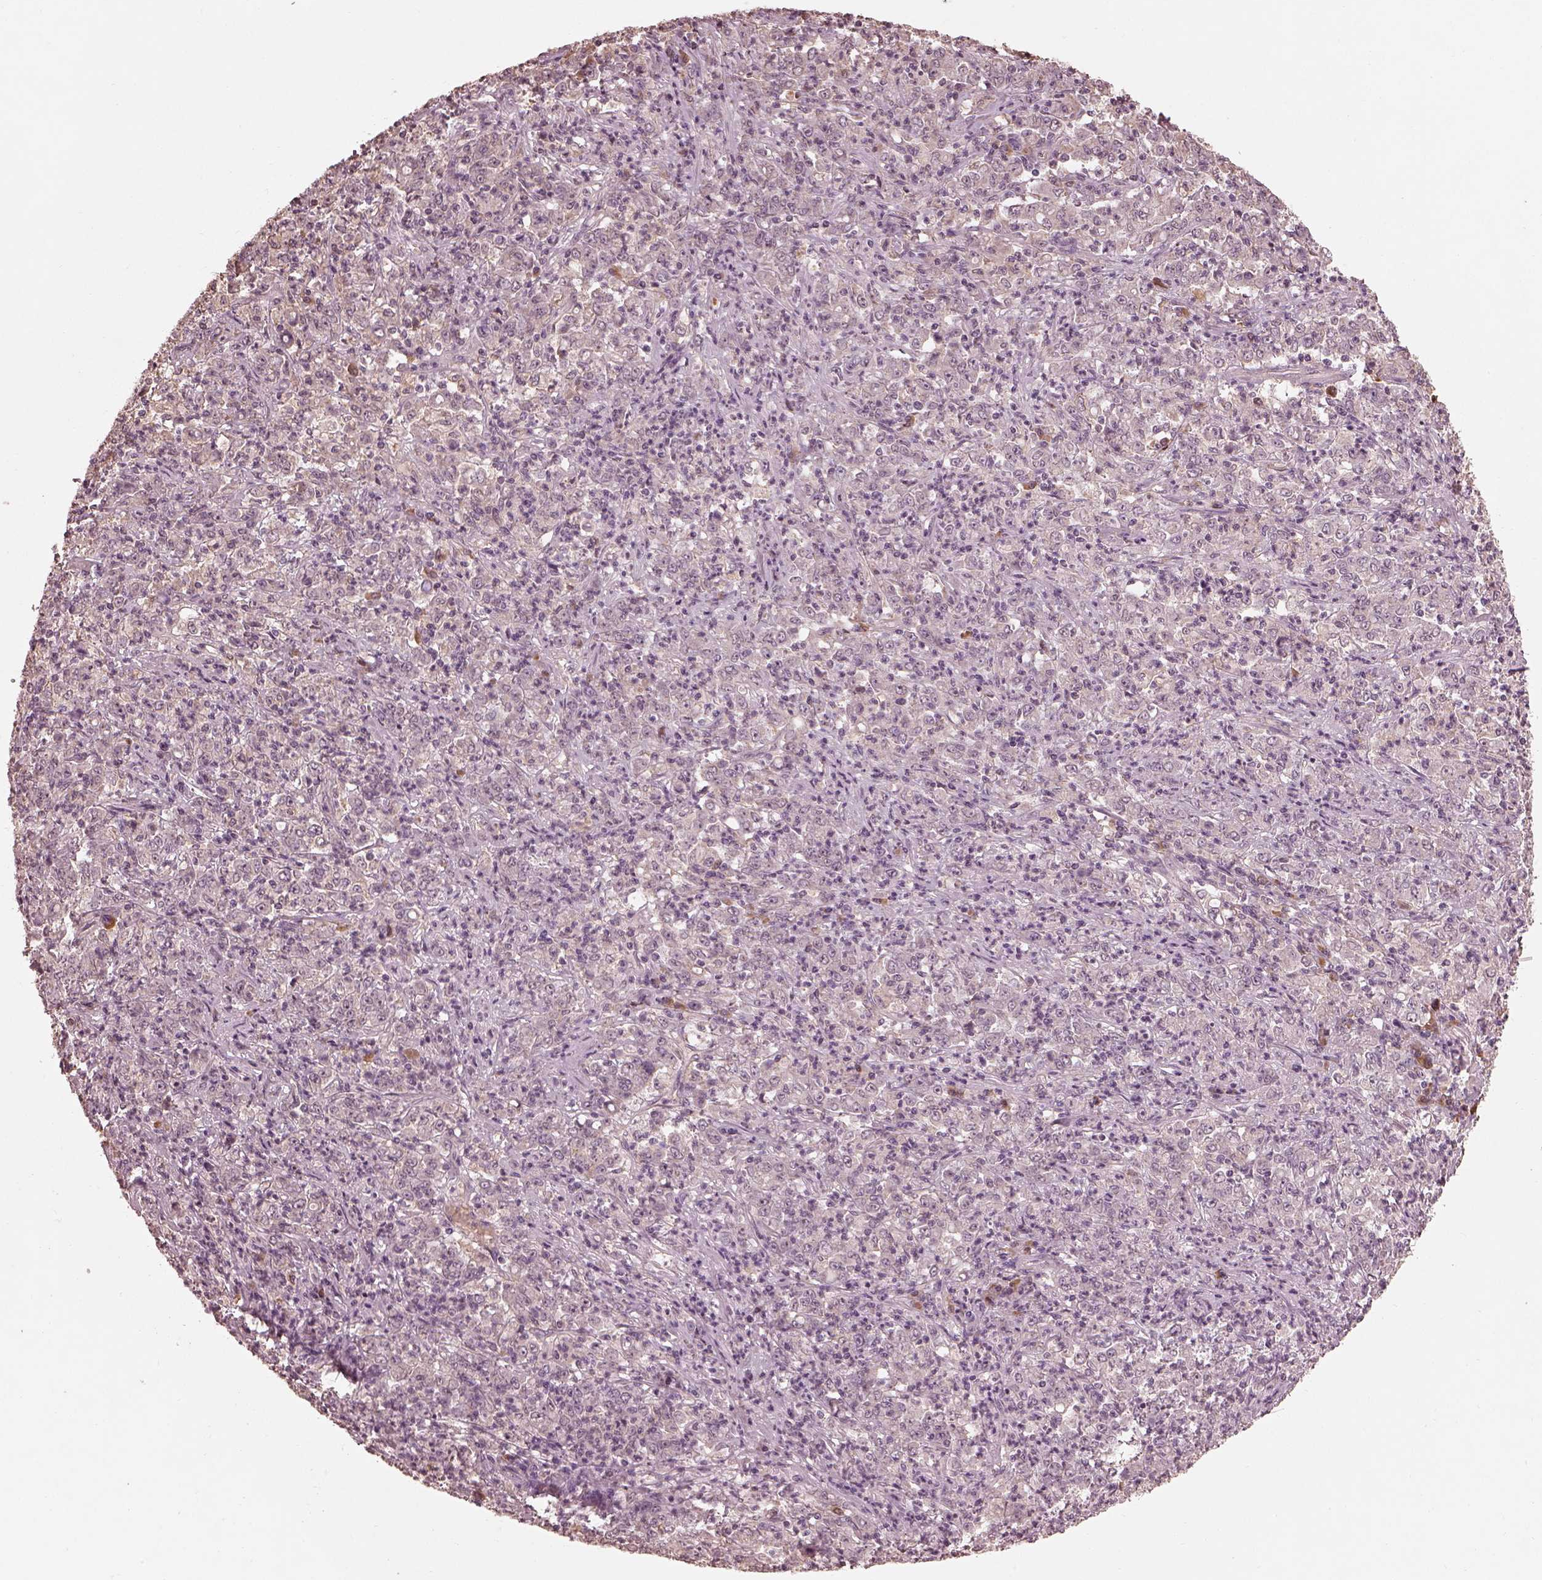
{"staining": {"intensity": "negative", "quantity": "none", "location": "none"}, "tissue": "stomach cancer", "cell_type": "Tumor cells", "image_type": "cancer", "snomed": [{"axis": "morphology", "description": "Adenocarcinoma, NOS"}, {"axis": "topography", "description": "Stomach, lower"}], "caption": "Immunohistochemistry (IHC) of human stomach cancer (adenocarcinoma) shows no positivity in tumor cells.", "gene": "CALR3", "patient": {"sex": "female", "age": 71}}